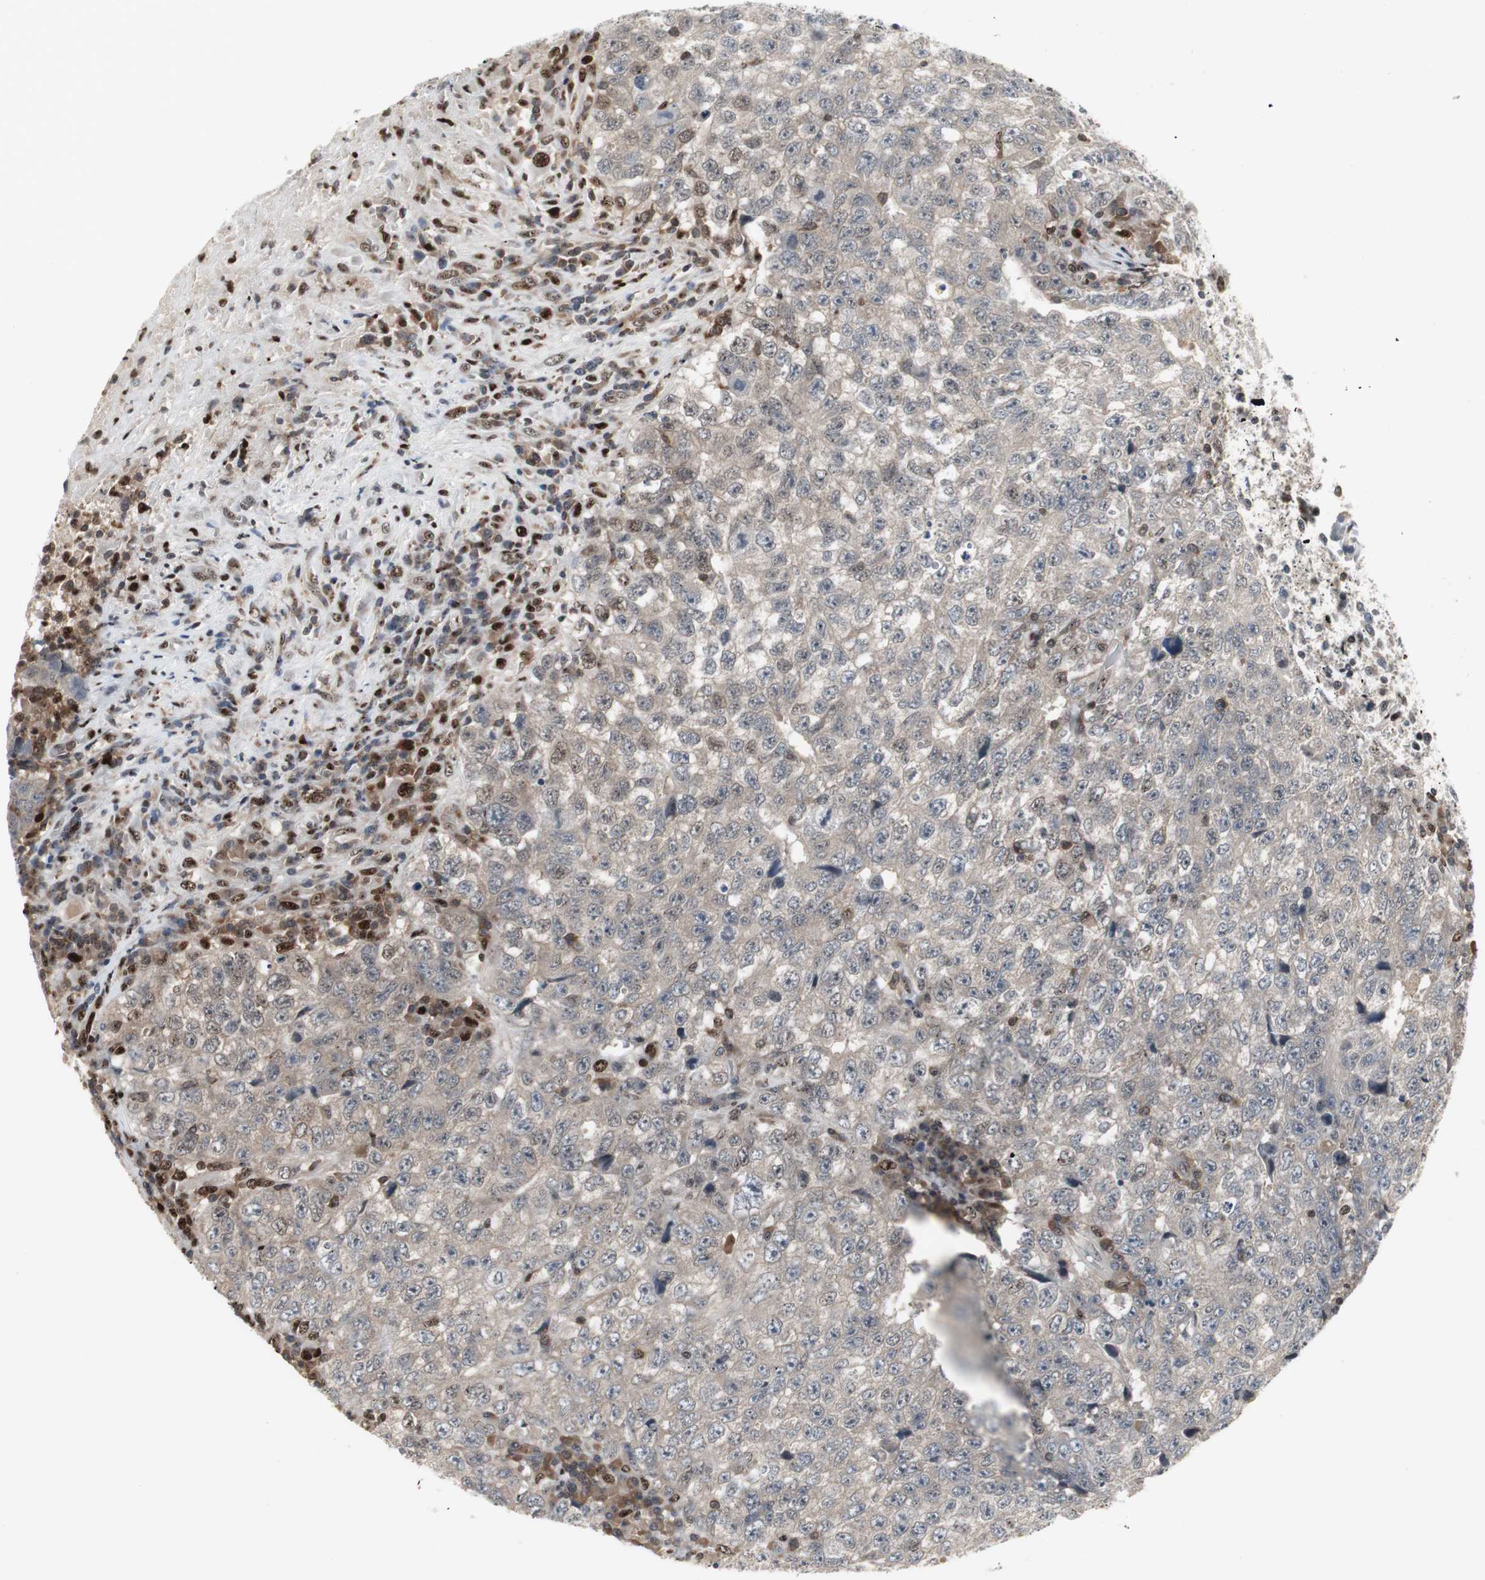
{"staining": {"intensity": "weak", "quantity": "25%-75%", "location": "cytoplasmic/membranous"}, "tissue": "testis cancer", "cell_type": "Tumor cells", "image_type": "cancer", "snomed": [{"axis": "morphology", "description": "Necrosis, NOS"}, {"axis": "morphology", "description": "Carcinoma, Embryonal, NOS"}, {"axis": "topography", "description": "Testis"}], "caption": "DAB (3,3'-diaminobenzidine) immunohistochemical staining of testis embryonal carcinoma shows weak cytoplasmic/membranous protein expression in approximately 25%-75% of tumor cells.", "gene": "GRK2", "patient": {"sex": "male", "age": 19}}